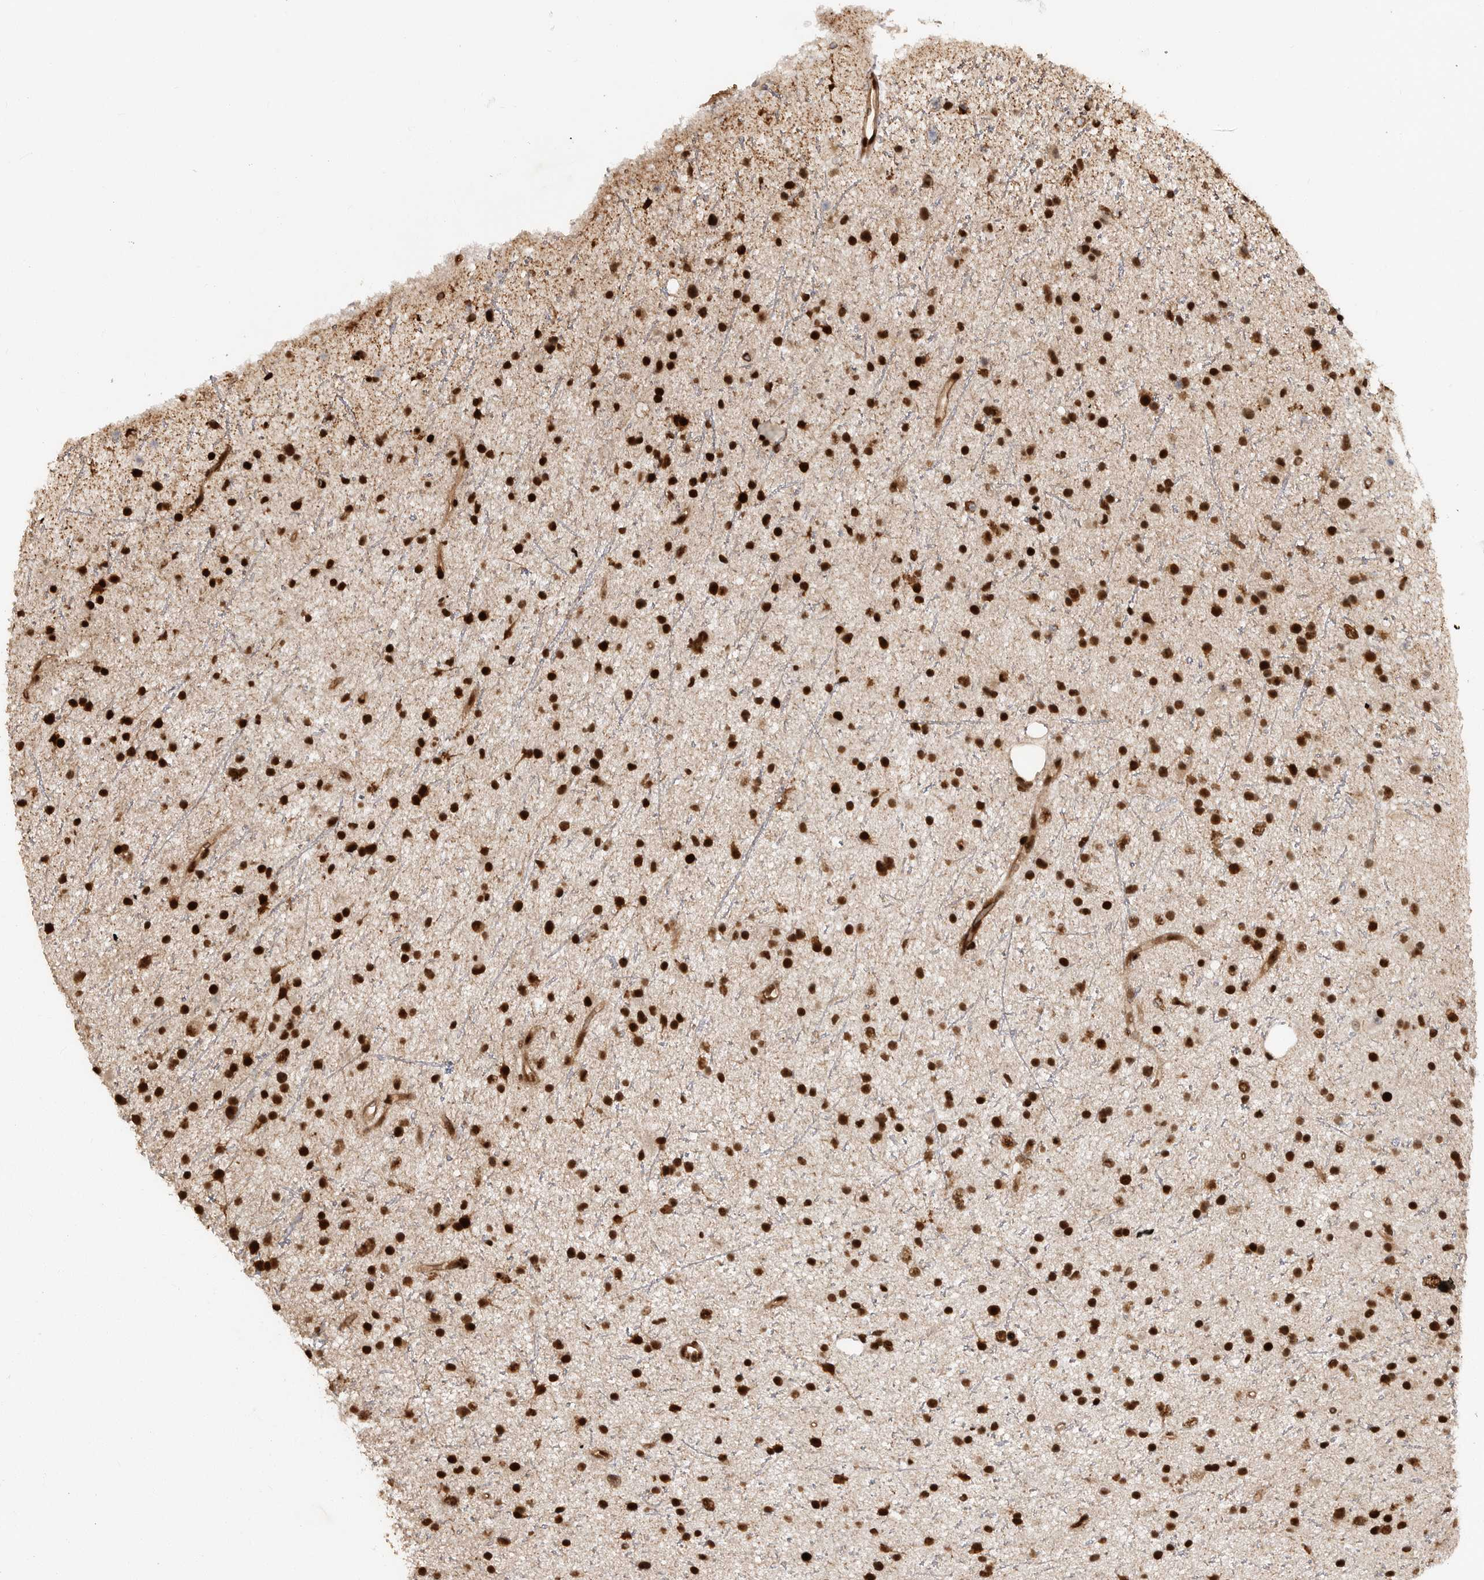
{"staining": {"intensity": "strong", "quantity": ">75%", "location": "nuclear"}, "tissue": "glioma", "cell_type": "Tumor cells", "image_type": "cancer", "snomed": [{"axis": "morphology", "description": "Glioma, malignant, Low grade"}, {"axis": "topography", "description": "Cerebral cortex"}], "caption": "Glioma stained with DAB (3,3'-diaminobenzidine) immunohistochemistry demonstrates high levels of strong nuclear positivity in approximately >75% of tumor cells.", "gene": "PPP1R8", "patient": {"sex": "female", "age": 39}}